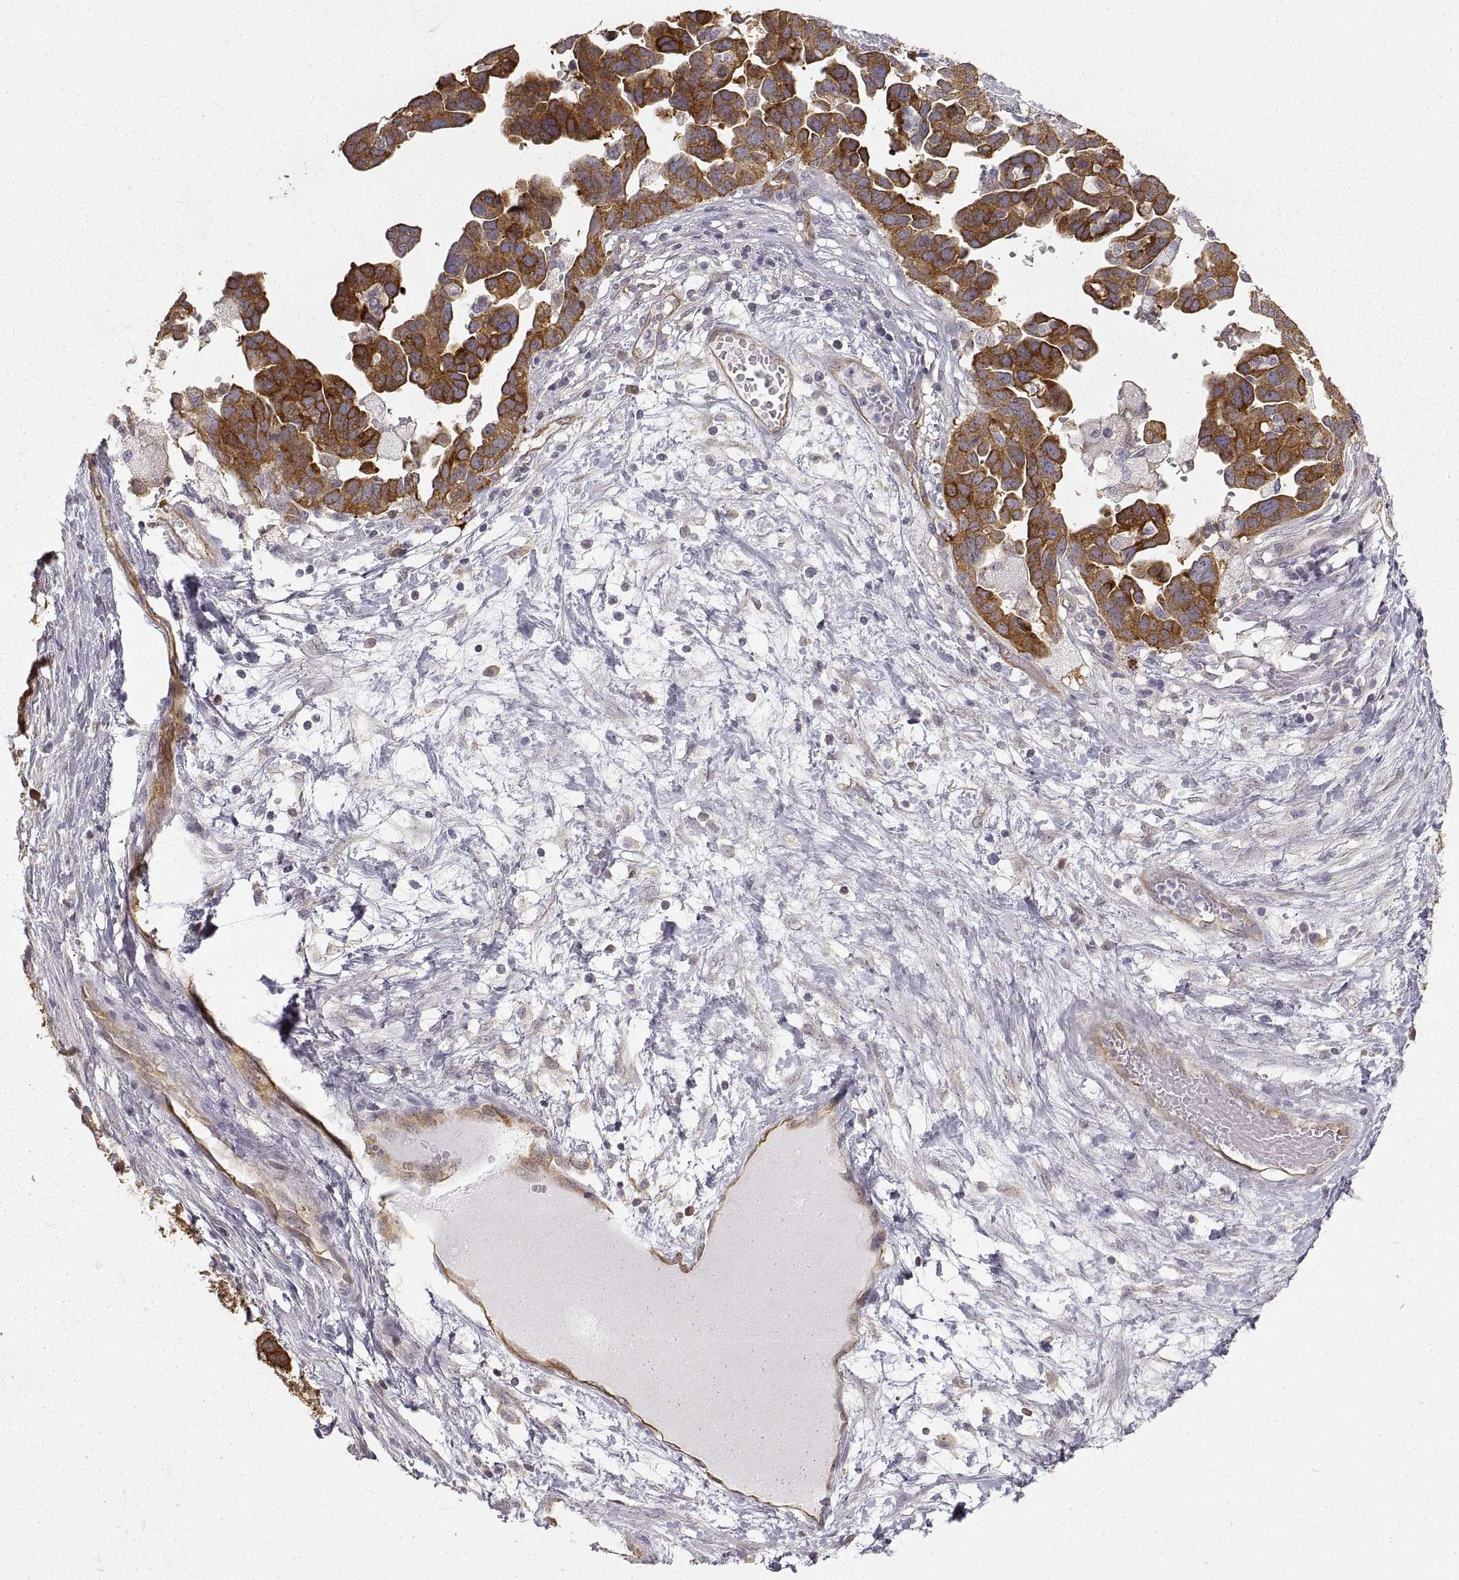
{"staining": {"intensity": "strong", "quantity": ">75%", "location": "cytoplasmic/membranous"}, "tissue": "ovarian cancer", "cell_type": "Tumor cells", "image_type": "cancer", "snomed": [{"axis": "morphology", "description": "Cystadenocarcinoma, serous, NOS"}, {"axis": "topography", "description": "Ovary"}], "caption": "Immunohistochemical staining of human ovarian serous cystadenocarcinoma reveals strong cytoplasmic/membranous protein staining in about >75% of tumor cells. (DAB = brown stain, brightfield microscopy at high magnification).", "gene": "HSP90AB1", "patient": {"sex": "female", "age": 54}}